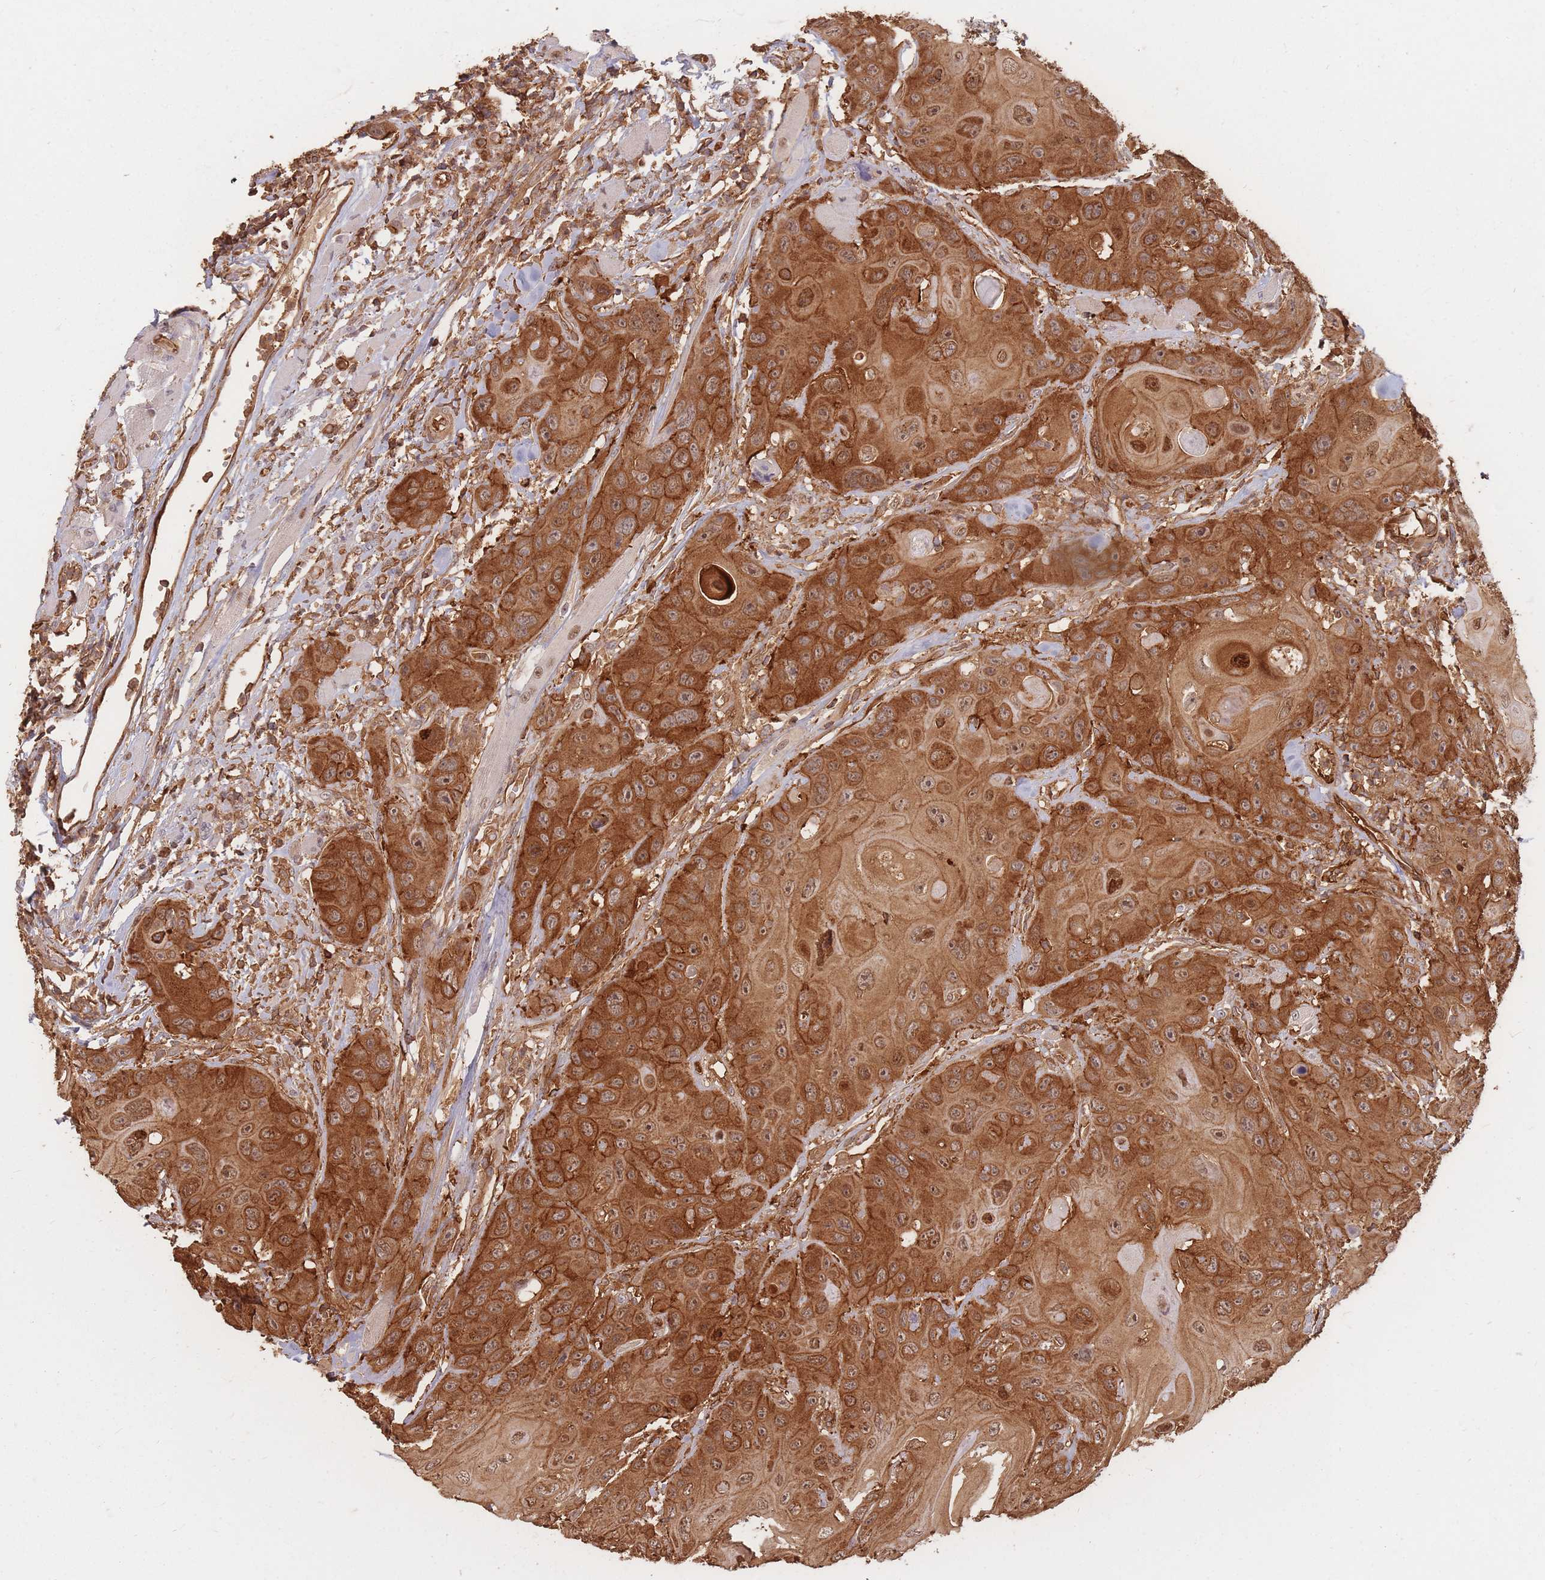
{"staining": {"intensity": "strong", "quantity": ">75%", "location": "cytoplasmic/membranous,nuclear"}, "tissue": "head and neck cancer", "cell_type": "Tumor cells", "image_type": "cancer", "snomed": [{"axis": "morphology", "description": "Squamous cell carcinoma, NOS"}, {"axis": "topography", "description": "Head-Neck"}], "caption": "This image displays IHC staining of human head and neck cancer, with high strong cytoplasmic/membranous and nuclear expression in about >75% of tumor cells.", "gene": "PLS3", "patient": {"sex": "female", "age": 59}}